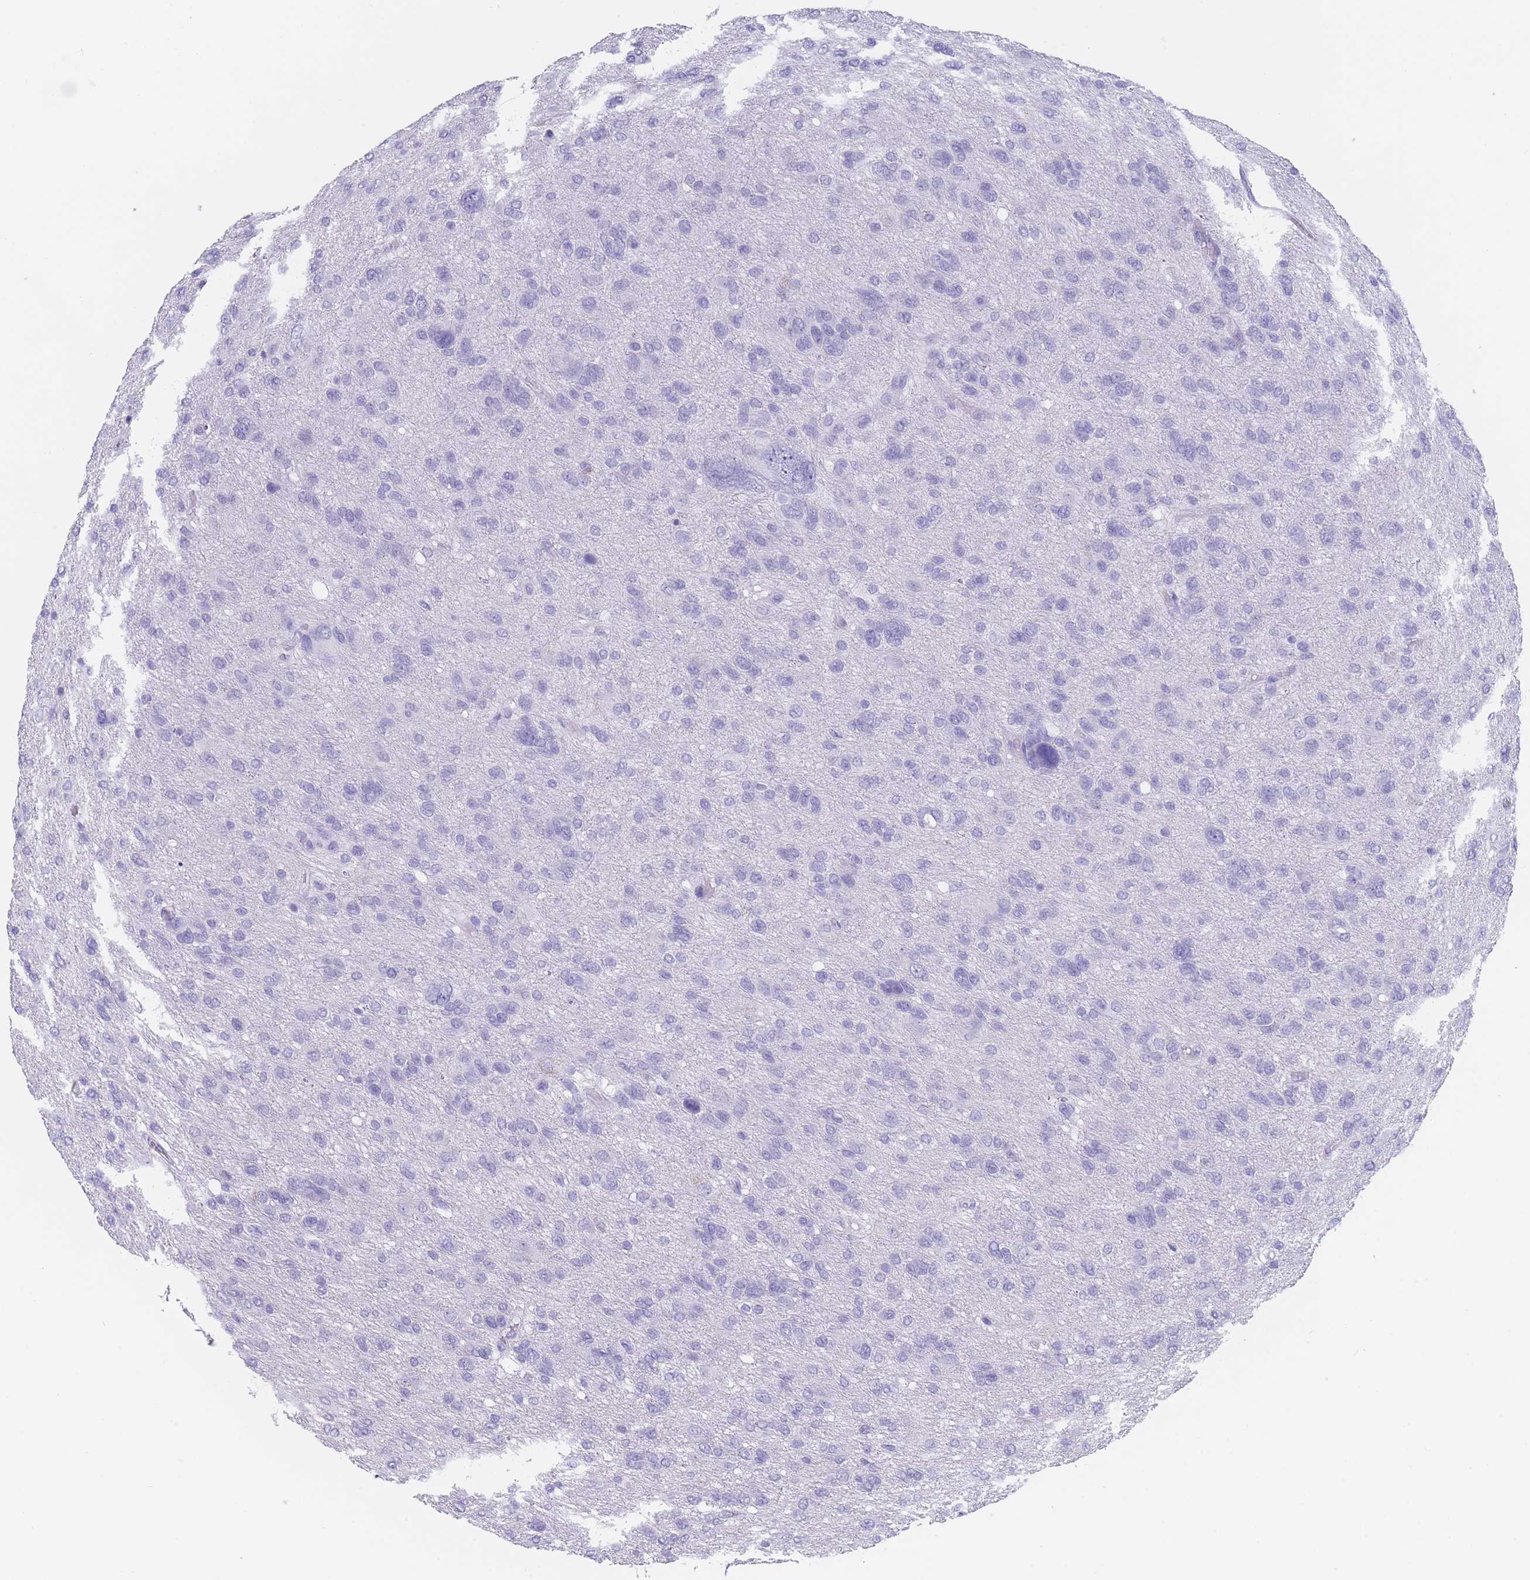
{"staining": {"intensity": "negative", "quantity": "none", "location": "none"}, "tissue": "glioma", "cell_type": "Tumor cells", "image_type": "cancer", "snomed": [{"axis": "morphology", "description": "Glioma, malignant, High grade"}, {"axis": "topography", "description": "Brain"}], "caption": "Tumor cells are negative for protein expression in human glioma.", "gene": "OR5D16", "patient": {"sex": "female", "age": 59}}